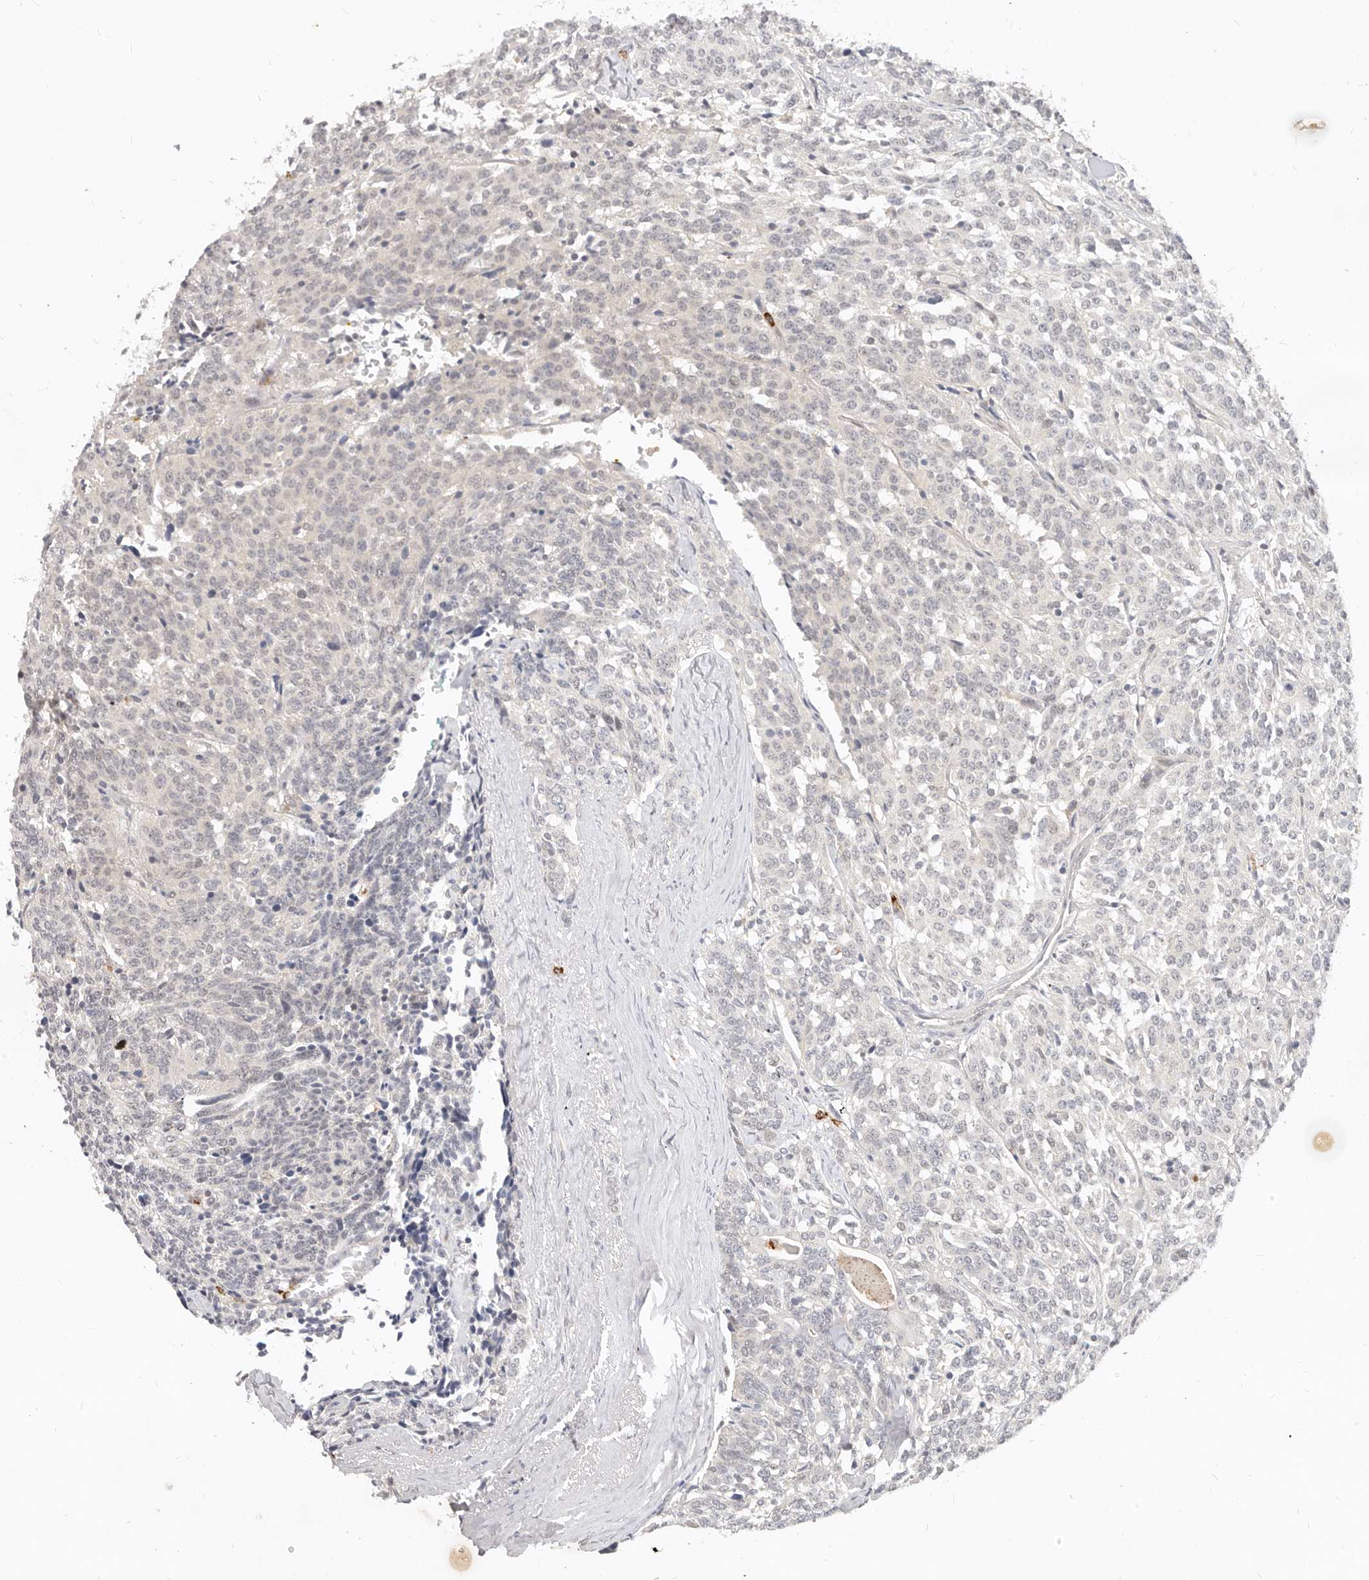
{"staining": {"intensity": "negative", "quantity": "none", "location": "none"}, "tissue": "carcinoid", "cell_type": "Tumor cells", "image_type": "cancer", "snomed": [{"axis": "morphology", "description": "Carcinoid, malignant, NOS"}, {"axis": "topography", "description": "Lung"}], "caption": "DAB (3,3'-diaminobenzidine) immunohistochemical staining of human carcinoid shows no significant positivity in tumor cells.", "gene": "USP49", "patient": {"sex": "female", "age": 46}}